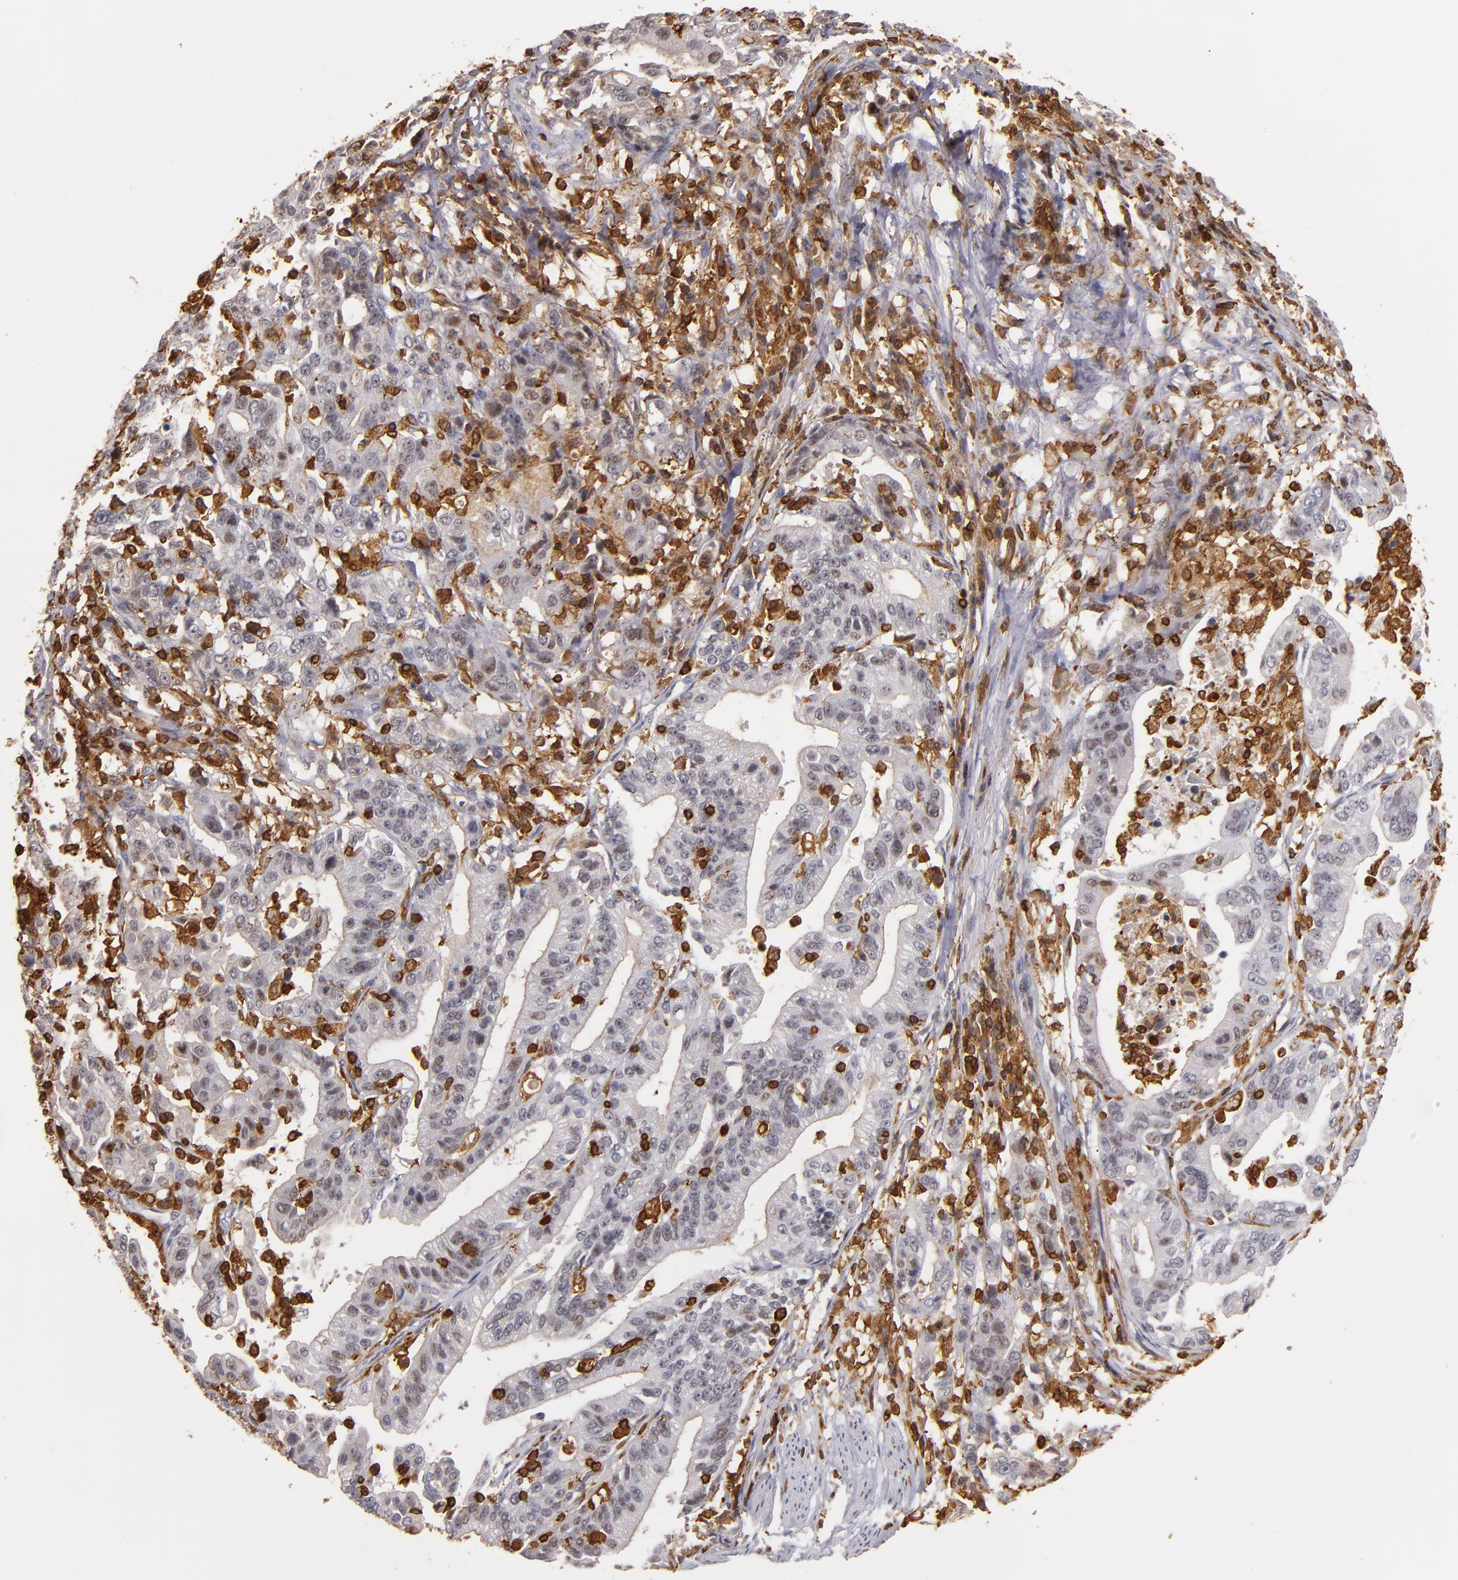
{"staining": {"intensity": "weak", "quantity": "25%-75%", "location": "nuclear"}, "tissue": "stomach cancer", "cell_type": "Tumor cells", "image_type": "cancer", "snomed": [{"axis": "morphology", "description": "Adenocarcinoma, NOS"}, {"axis": "topography", "description": "Stomach, upper"}], "caption": "Weak nuclear expression for a protein is present in approximately 25%-75% of tumor cells of stomach cancer using IHC.", "gene": "WAS", "patient": {"sex": "female", "age": 50}}